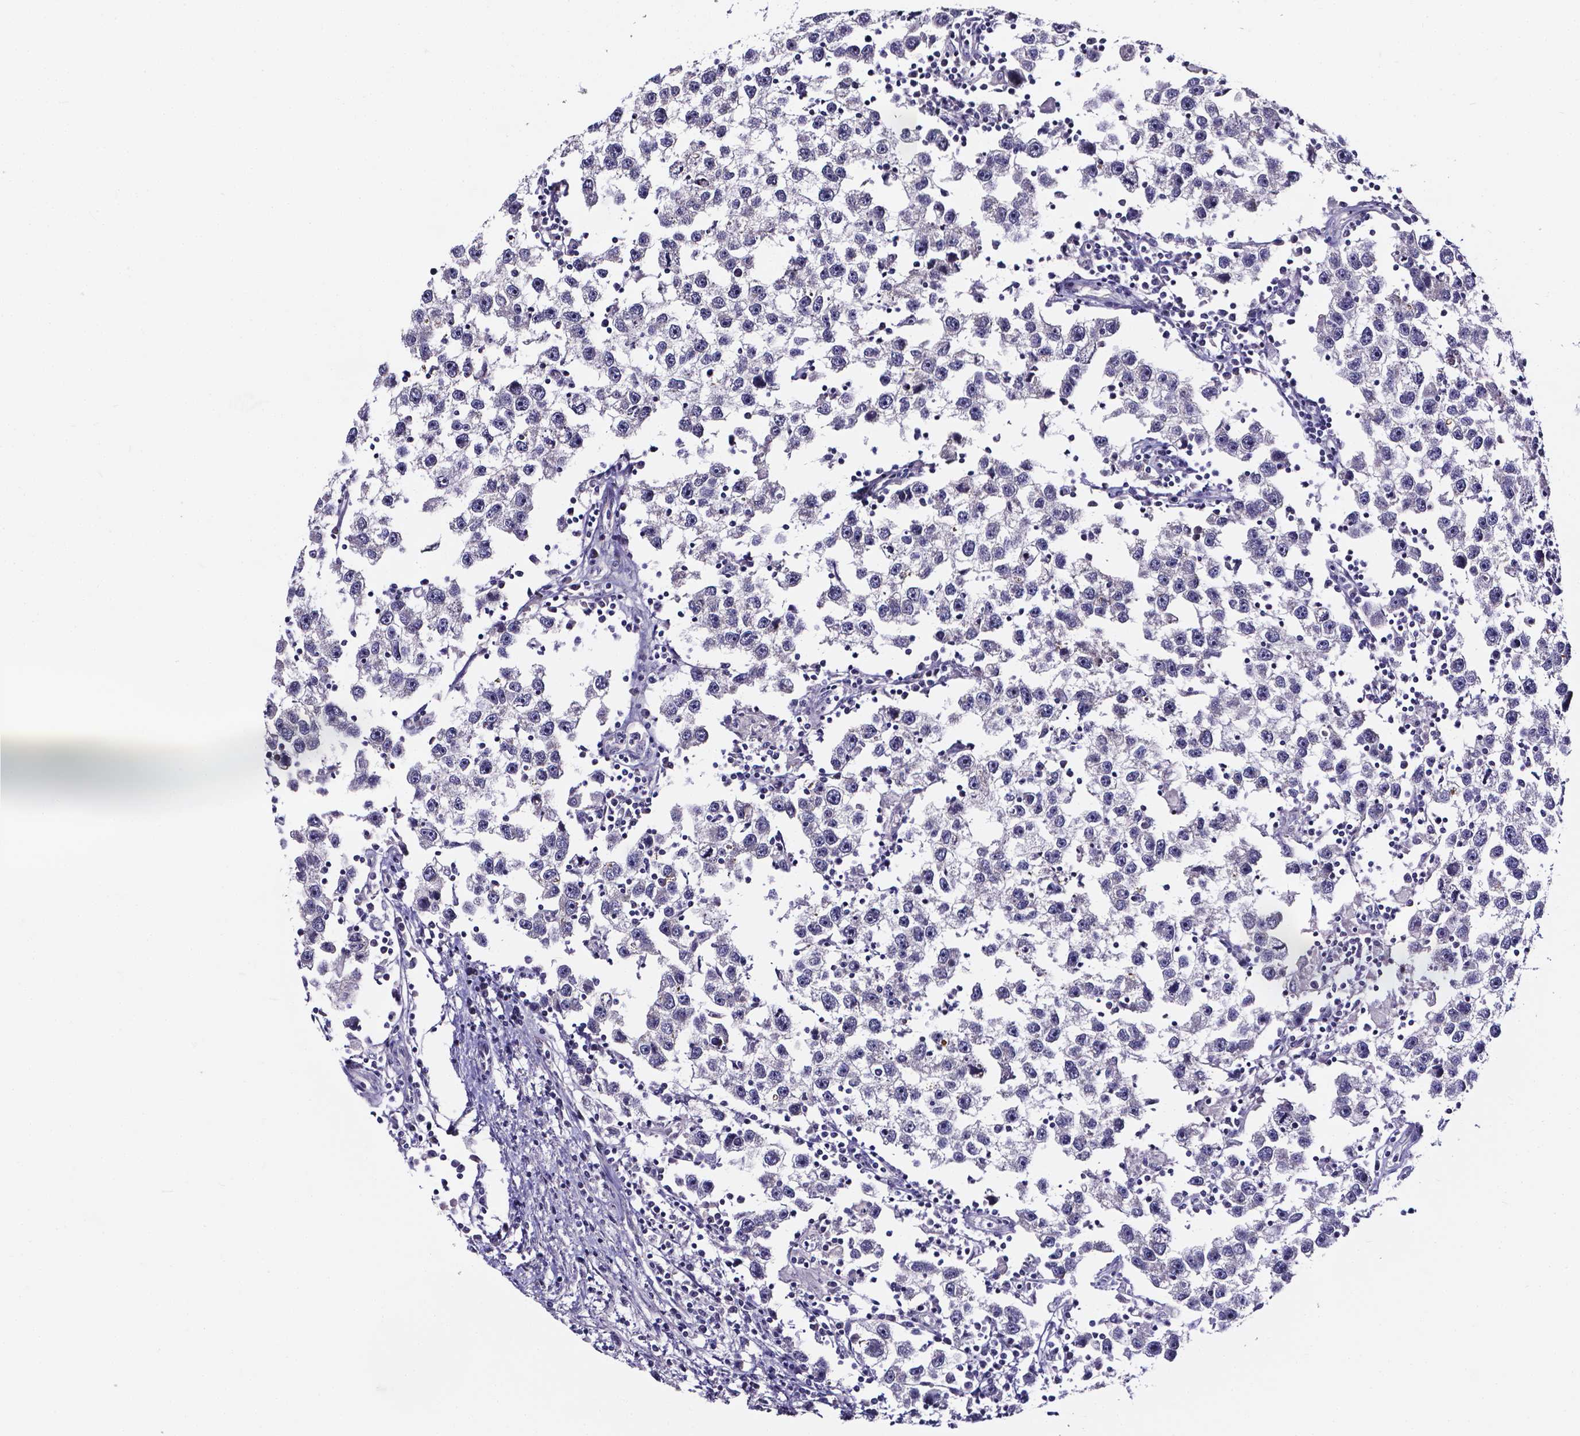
{"staining": {"intensity": "negative", "quantity": "none", "location": "none"}, "tissue": "testis cancer", "cell_type": "Tumor cells", "image_type": "cancer", "snomed": [{"axis": "morphology", "description": "Seminoma, NOS"}, {"axis": "topography", "description": "Testis"}], "caption": "This image is of seminoma (testis) stained with immunohistochemistry (IHC) to label a protein in brown with the nuclei are counter-stained blue. There is no staining in tumor cells.", "gene": "CACNG8", "patient": {"sex": "male", "age": 30}}